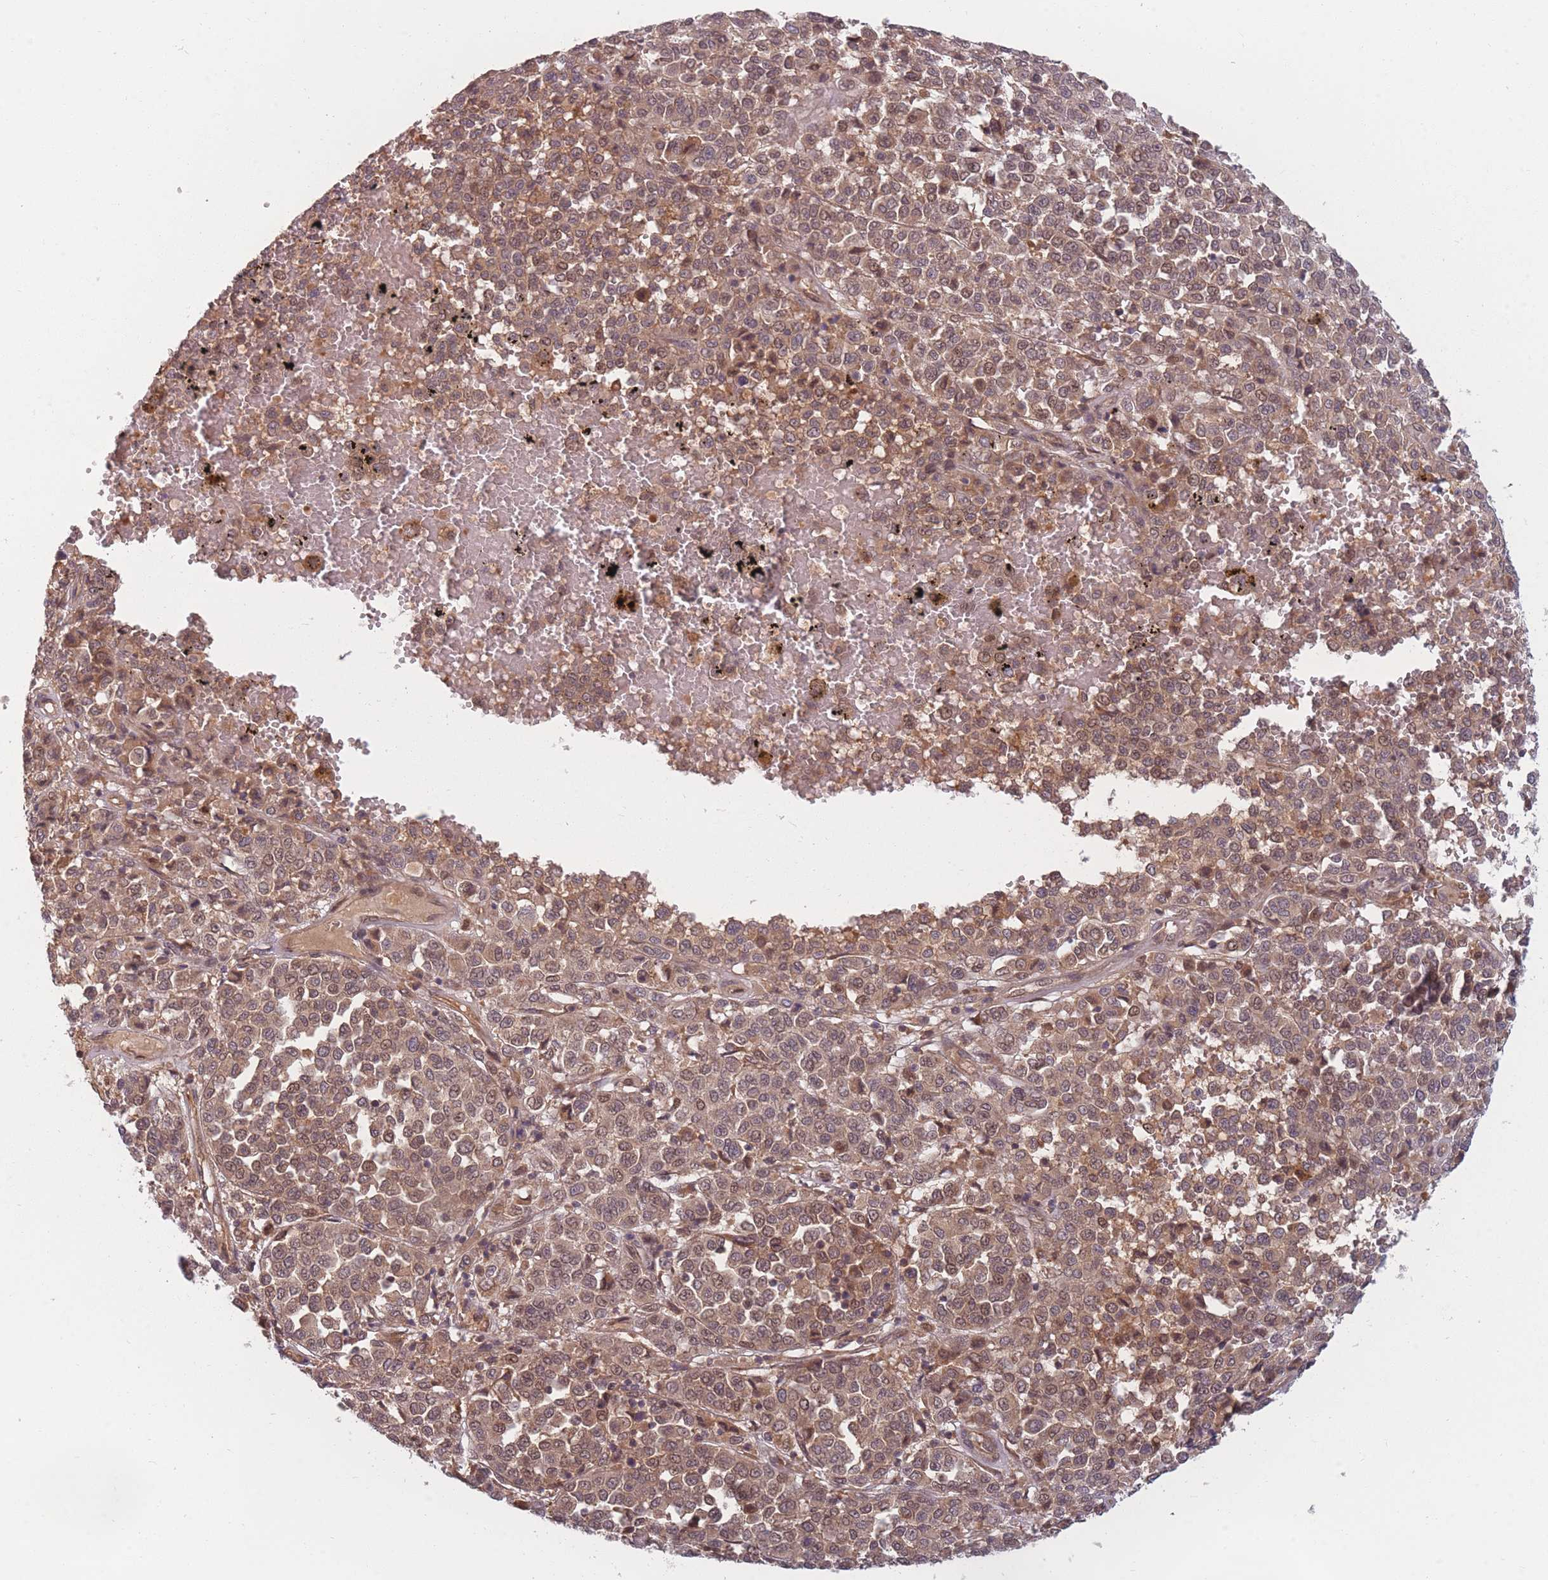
{"staining": {"intensity": "moderate", "quantity": ">75%", "location": "cytoplasmic/membranous,nuclear"}, "tissue": "melanoma", "cell_type": "Tumor cells", "image_type": "cancer", "snomed": [{"axis": "morphology", "description": "Malignant melanoma, Metastatic site"}, {"axis": "topography", "description": "Pancreas"}], "caption": "Moderate cytoplasmic/membranous and nuclear protein expression is present in approximately >75% of tumor cells in malignant melanoma (metastatic site).", "gene": "FAM153A", "patient": {"sex": "female", "age": 30}}